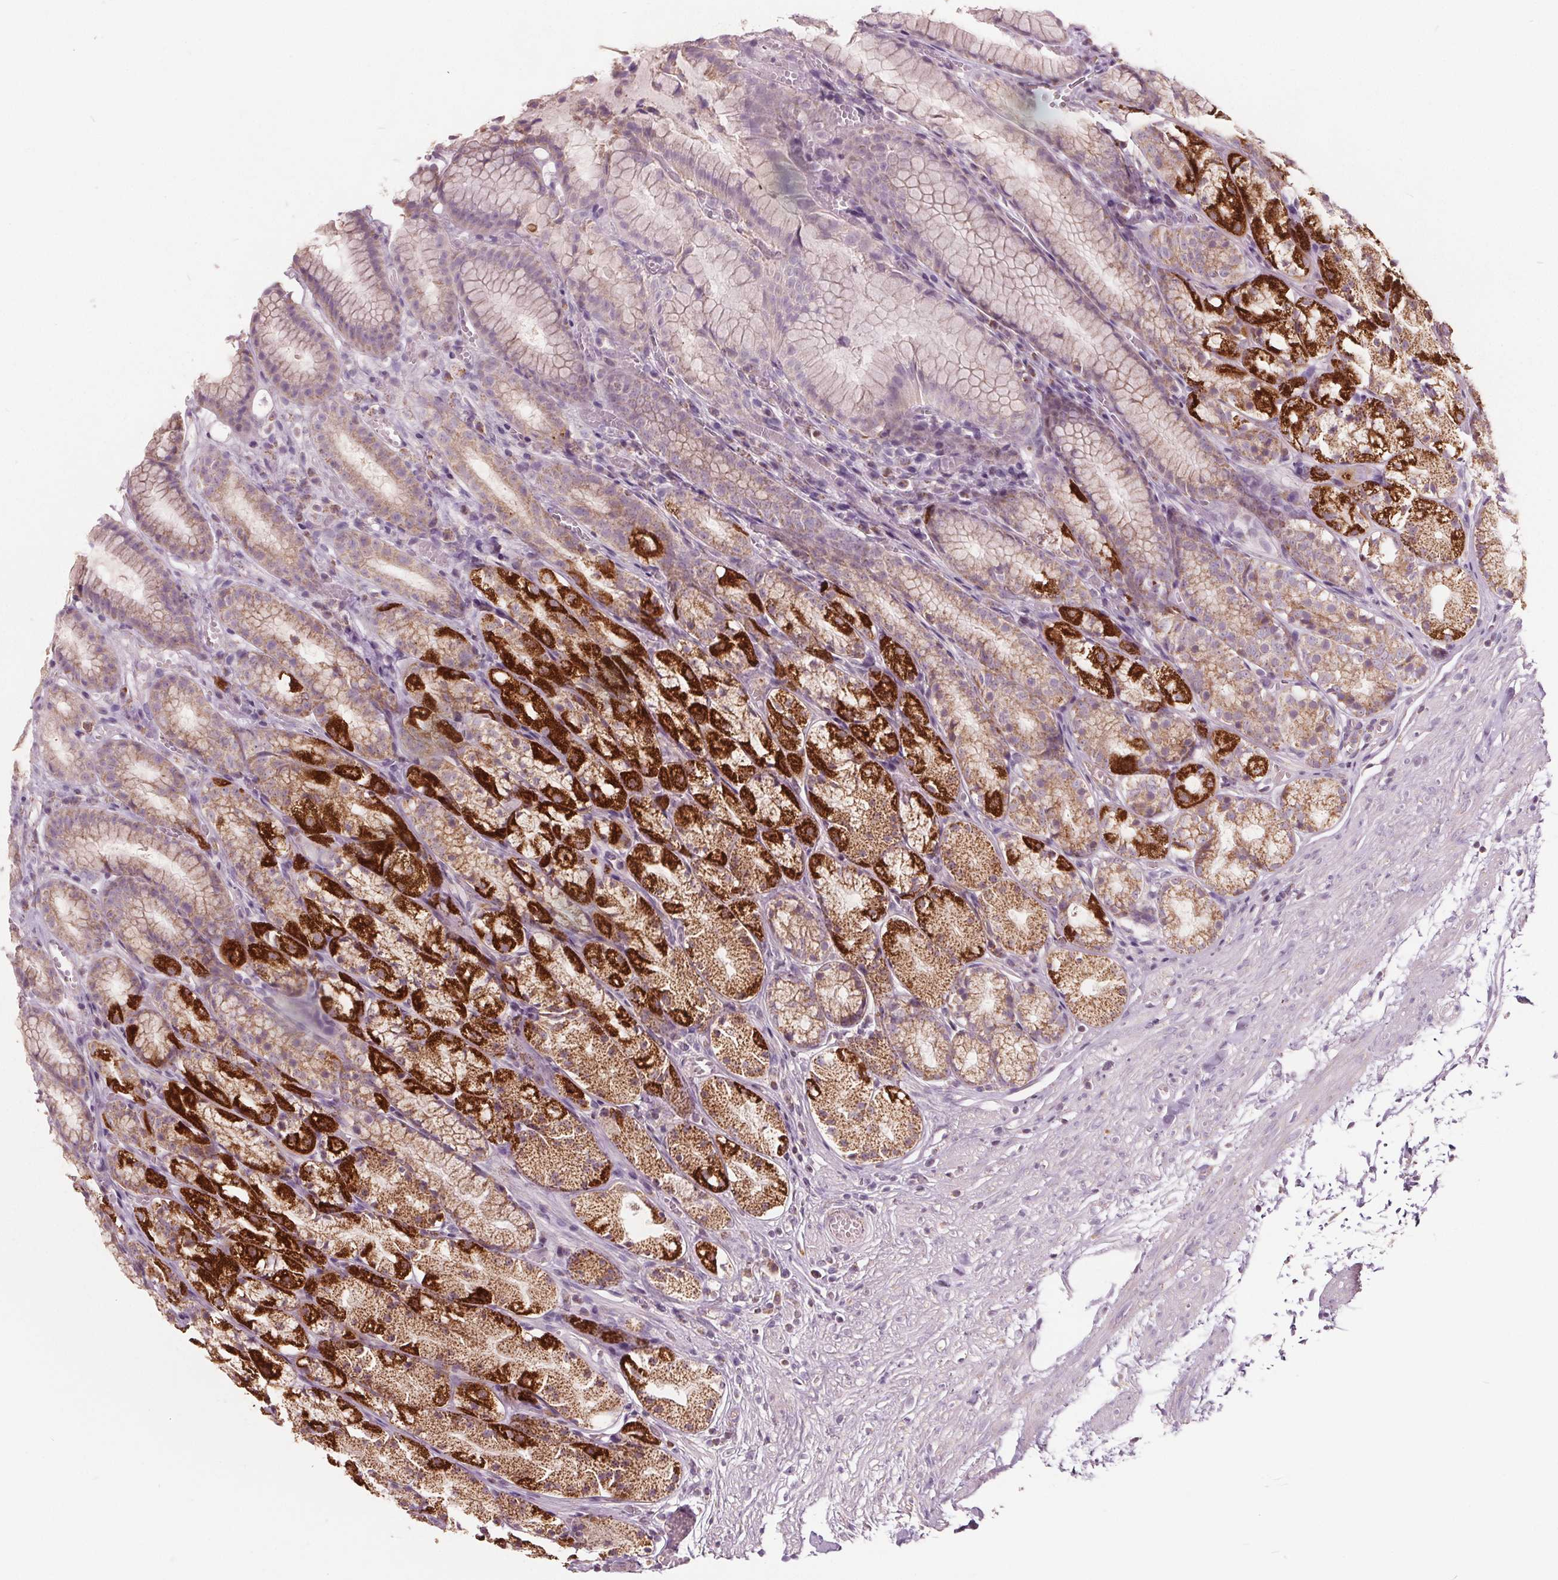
{"staining": {"intensity": "strong", "quantity": "25%-75%", "location": "cytoplasmic/membranous"}, "tissue": "stomach", "cell_type": "Glandular cells", "image_type": "normal", "snomed": [{"axis": "morphology", "description": "Normal tissue, NOS"}, {"axis": "topography", "description": "Stomach"}], "caption": "Immunohistochemistry (IHC) staining of unremarkable stomach, which exhibits high levels of strong cytoplasmic/membranous staining in approximately 25%-75% of glandular cells indicating strong cytoplasmic/membranous protein staining. The staining was performed using DAB (3,3'-diaminobenzidine) (brown) for protein detection and nuclei were counterstained in hematoxylin (blue).", "gene": "ECI2", "patient": {"sex": "male", "age": 70}}